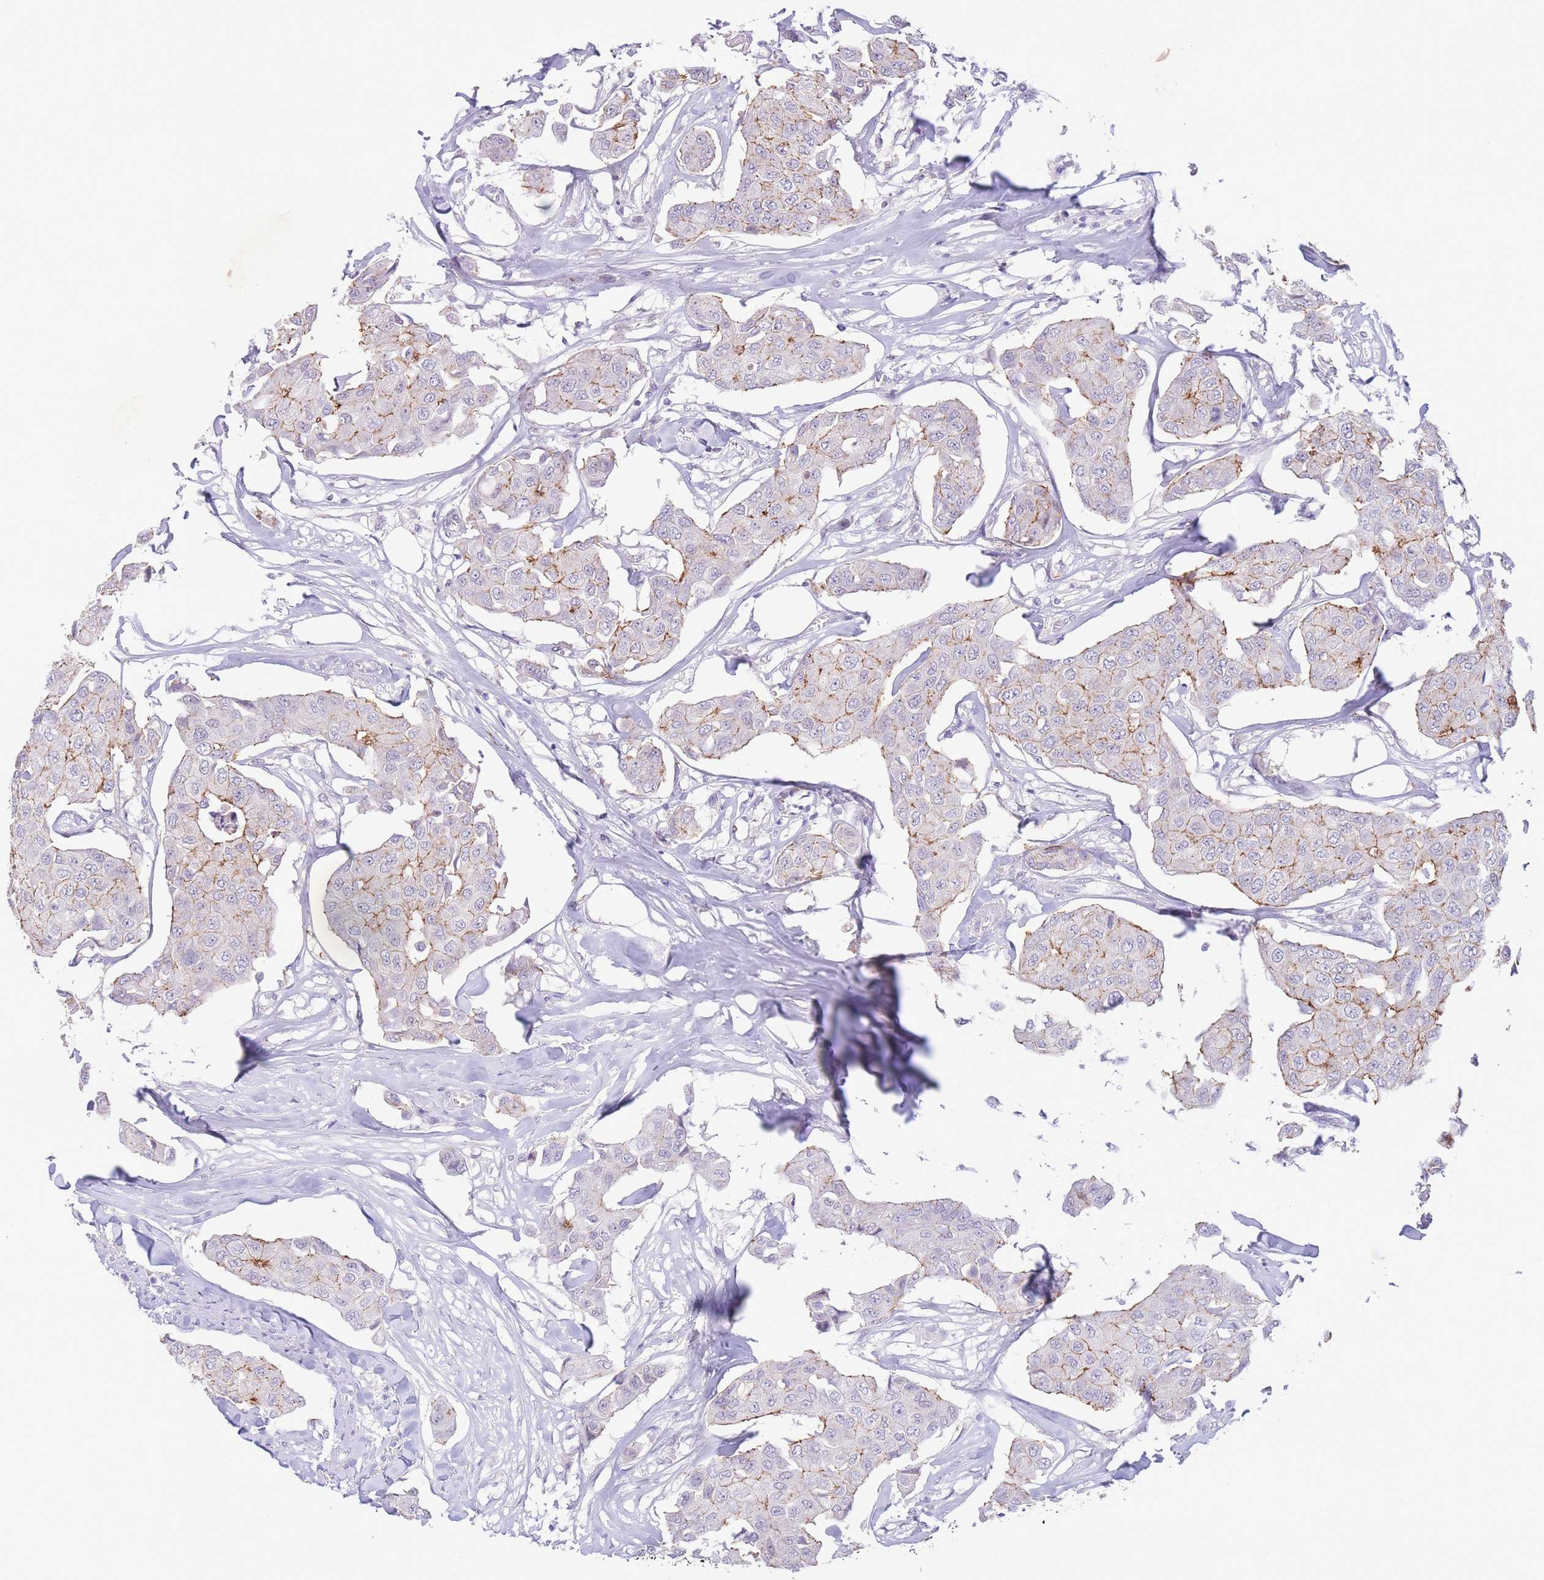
{"staining": {"intensity": "moderate", "quantity": "<25%", "location": "cytoplasmic/membranous"}, "tissue": "breast cancer", "cell_type": "Tumor cells", "image_type": "cancer", "snomed": [{"axis": "morphology", "description": "Duct carcinoma"}, {"axis": "topography", "description": "Breast"}, {"axis": "topography", "description": "Lymph node"}], "caption": "Moderate cytoplasmic/membranous positivity for a protein is identified in approximately <25% of tumor cells of breast cancer using immunohistochemistry.", "gene": "LCLAT1", "patient": {"sex": "female", "age": 80}}